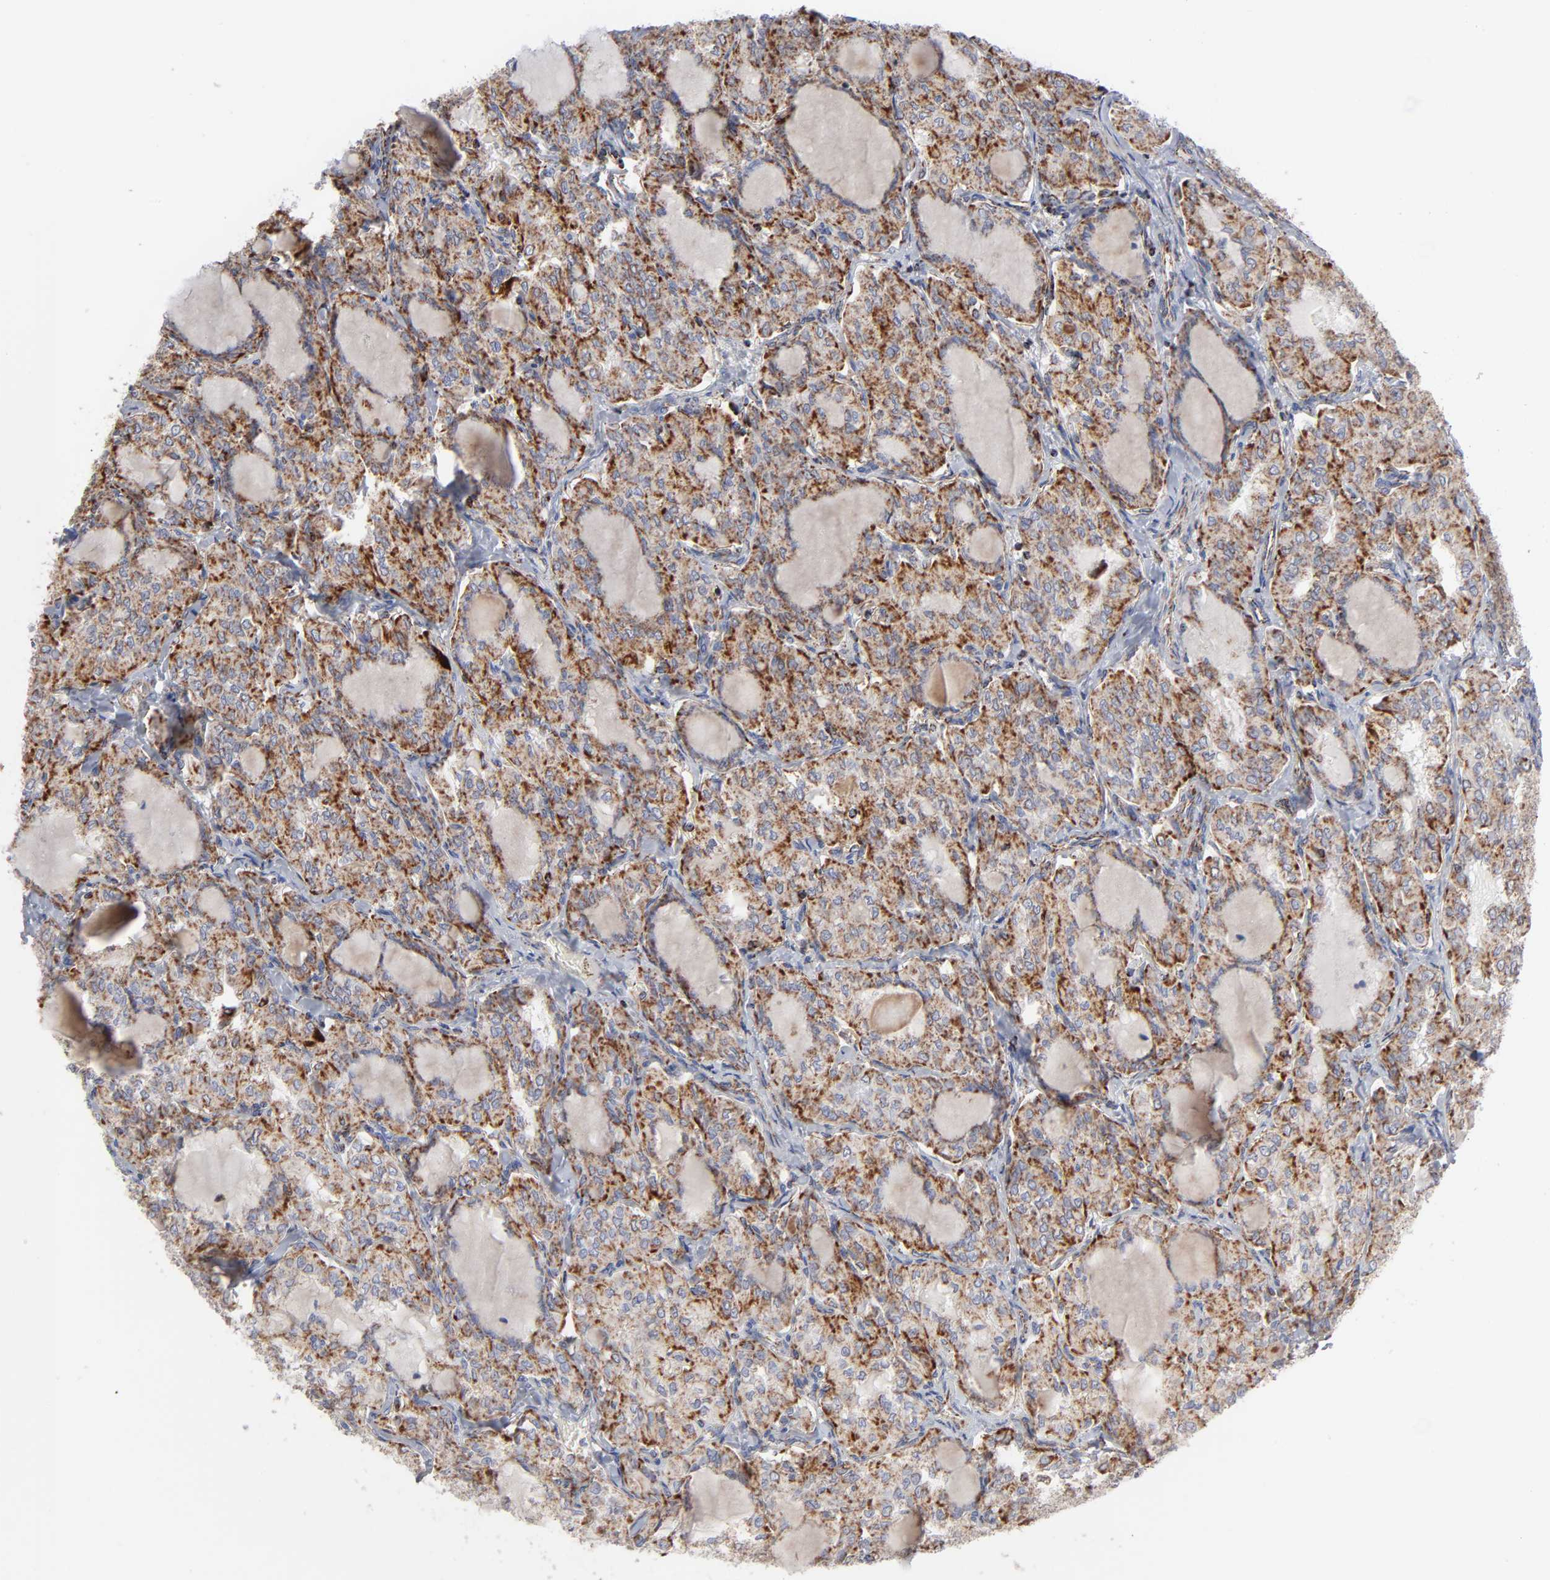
{"staining": {"intensity": "moderate", "quantity": ">75%", "location": "cytoplasmic/membranous"}, "tissue": "thyroid cancer", "cell_type": "Tumor cells", "image_type": "cancer", "snomed": [{"axis": "morphology", "description": "Papillary adenocarcinoma, NOS"}, {"axis": "topography", "description": "Thyroid gland"}], "caption": "Immunohistochemistry staining of thyroid cancer, which reveals medium levels of moderate cytoplasmic/membranous expression in approximately >75% of tumor cells indicating moderate cytoplasmic/membranous protein expression. The staining was performed using DAB (3,3'-diaminobenzidine) (brown) for protein detection and nuclei were counterstained in hematoxylin (blue).", "gene": "ASB3", "patient": {"sex": "male", "age": 20}}